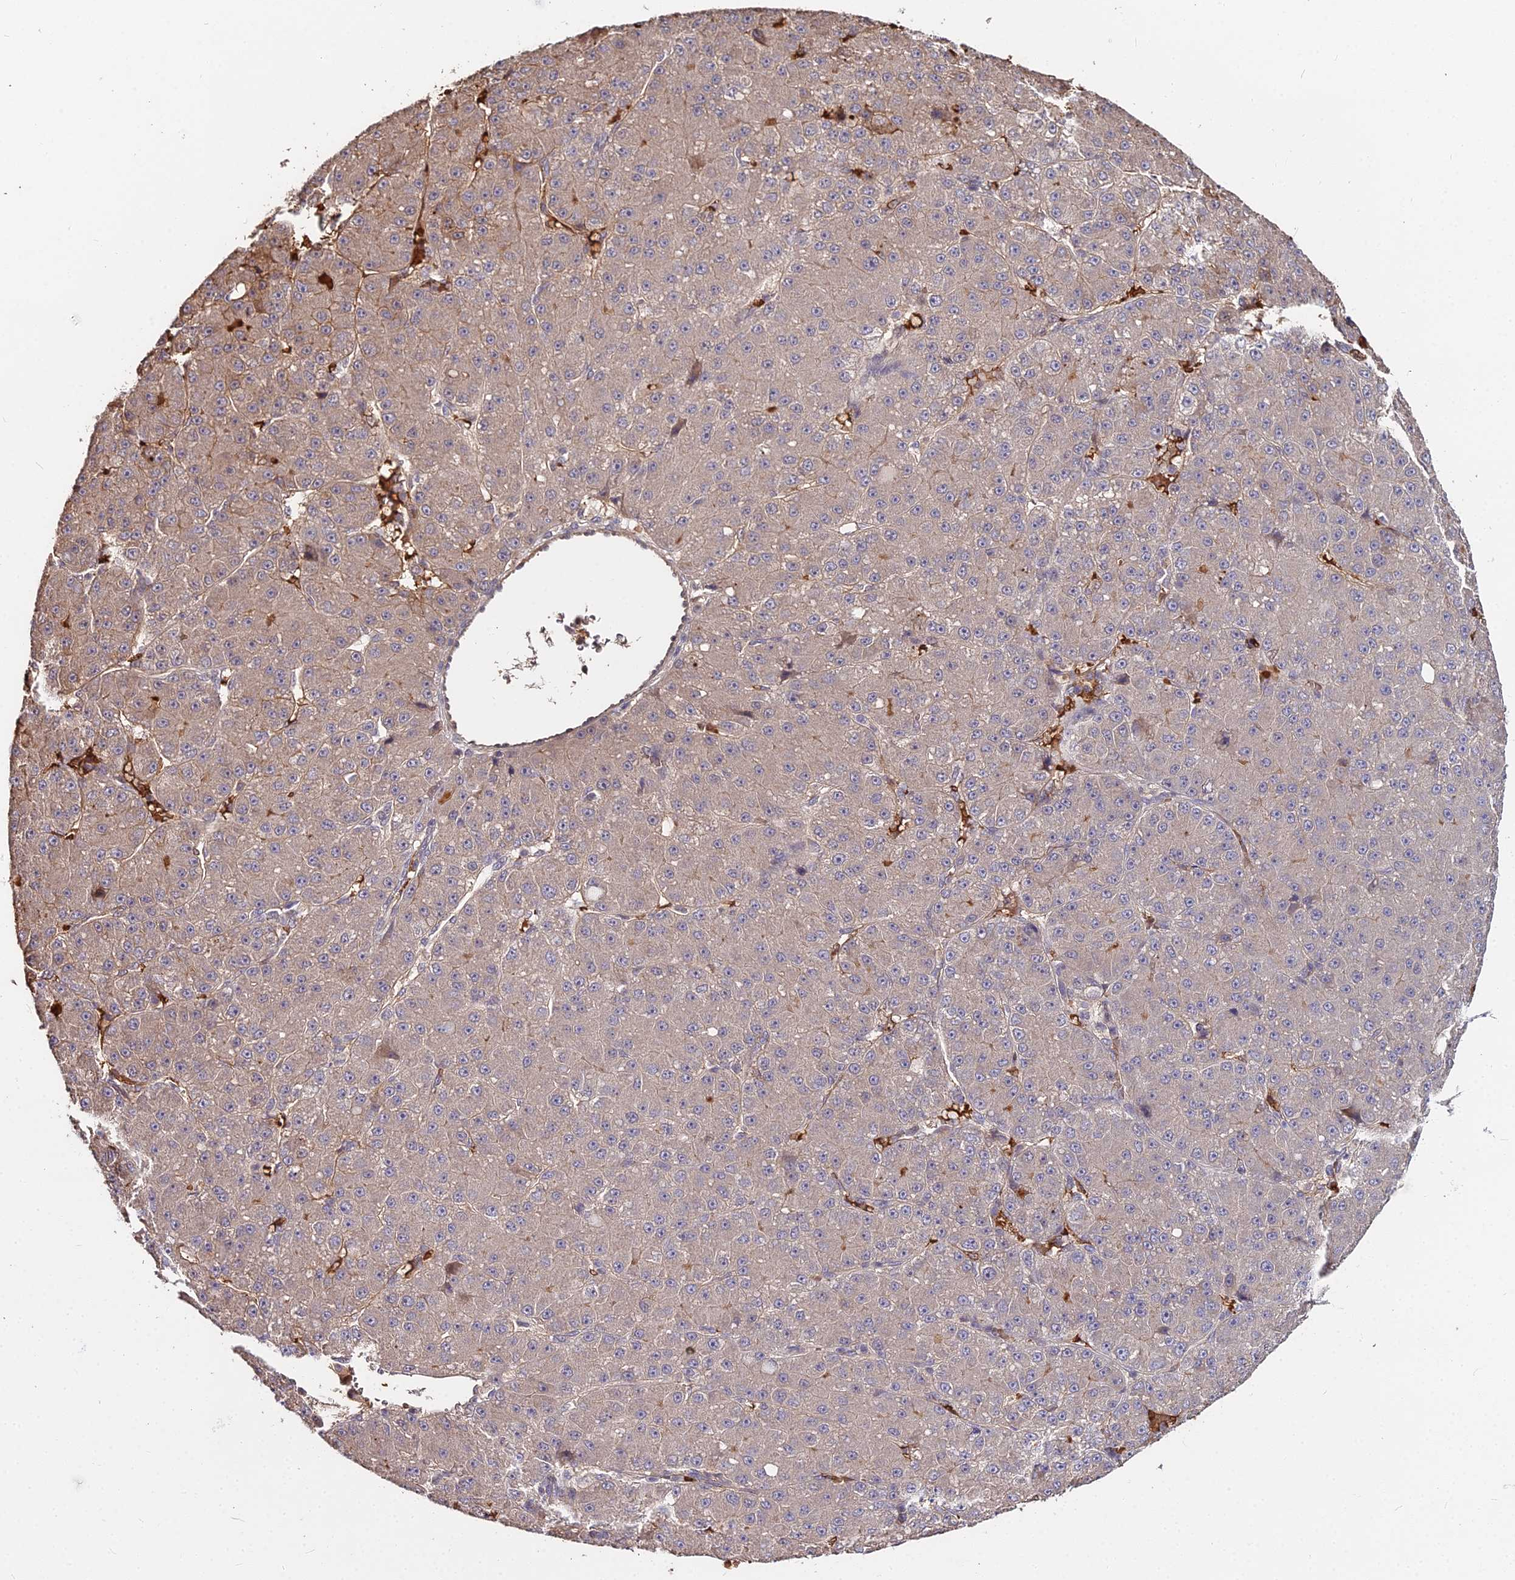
{"staining": {"intensity": "weak", "quantity": "25%-75%", "location": "cytoplasmic/membranous"}, "tissue": "liver cancer", "cell_type": "Tumor cells", "image_type": "cancer", "snomed": [{"axis": "morphology", "description": "Carcinoma, Hepatocellular, NOS"}, {"axis": "topography", "description": "Liver"}], "caption": "IHC histopathology image of human hepatocellular carcinoma (liver) stained for a protein (brown), which displays low levels of weak cytoplasmic/membranous expression in about 25%-75% of tumor cells.", "gene": "ZDBF2", "patient": {"sex": "male", "age": 67}}